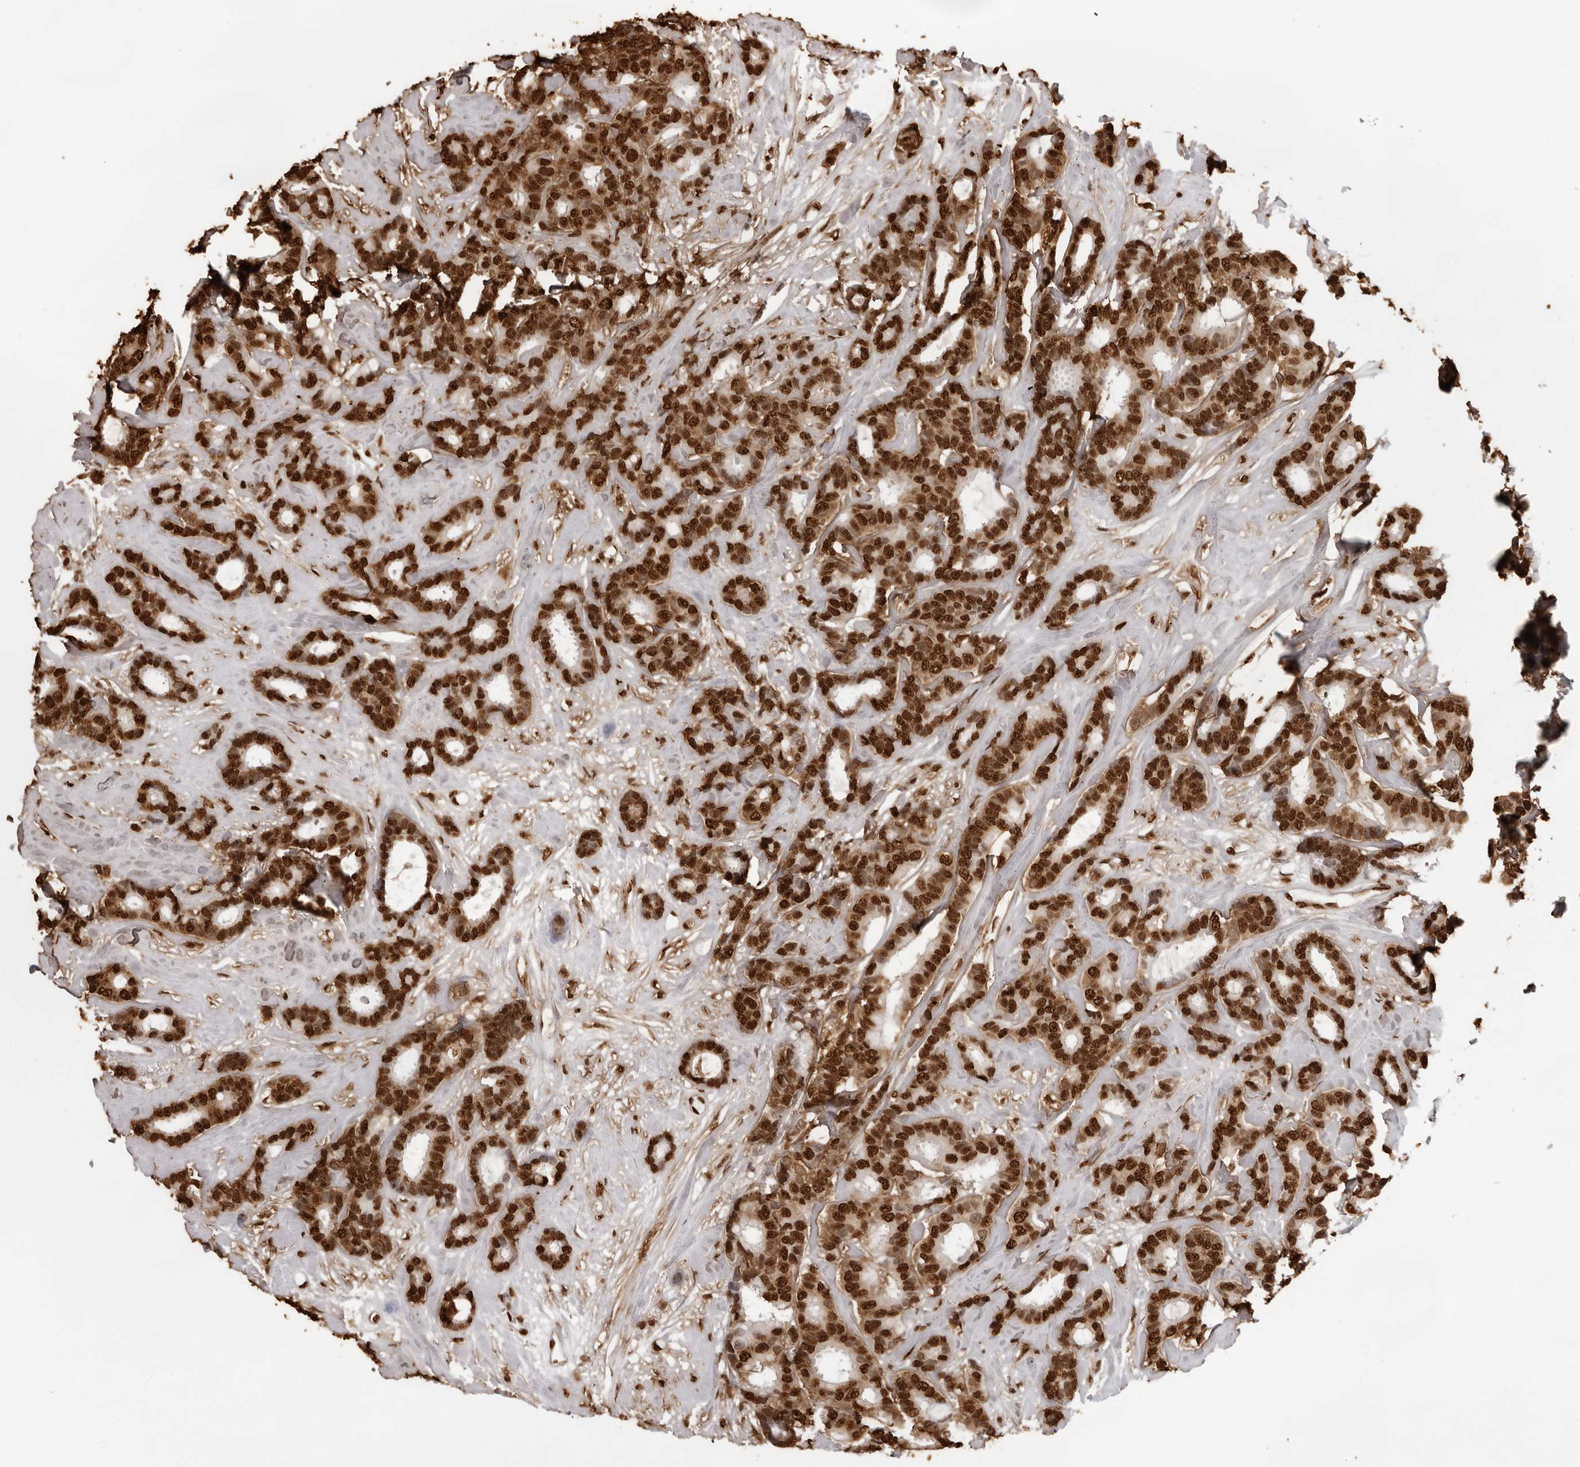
{"staining": {"intensity": "strong", "quantity": ">75%", "location": "cytoplasmic/membranous,nuclear"}, "tissue": "breast cancer", "cell_type": "Tumor cells", "image_type": "cancer", "snomed": [{"axis": "morphology", "description": "Duct carcinoma"}, {"axis": "topography", "description": "Breast"}], "caption": "The photomicrograph displays staining of breast cancer, revealing strong cytoplasmic/membranous and nuclear protein staining (brown color) within tumor cells. Using DAB (3,3'-diaminobenzidine) (brown) and hematoxylin (blue) stains, captured at high magnification using brightfield microscopy.", "gene": "ZFP91", "patient": {"sex": "female", "age": 87}}